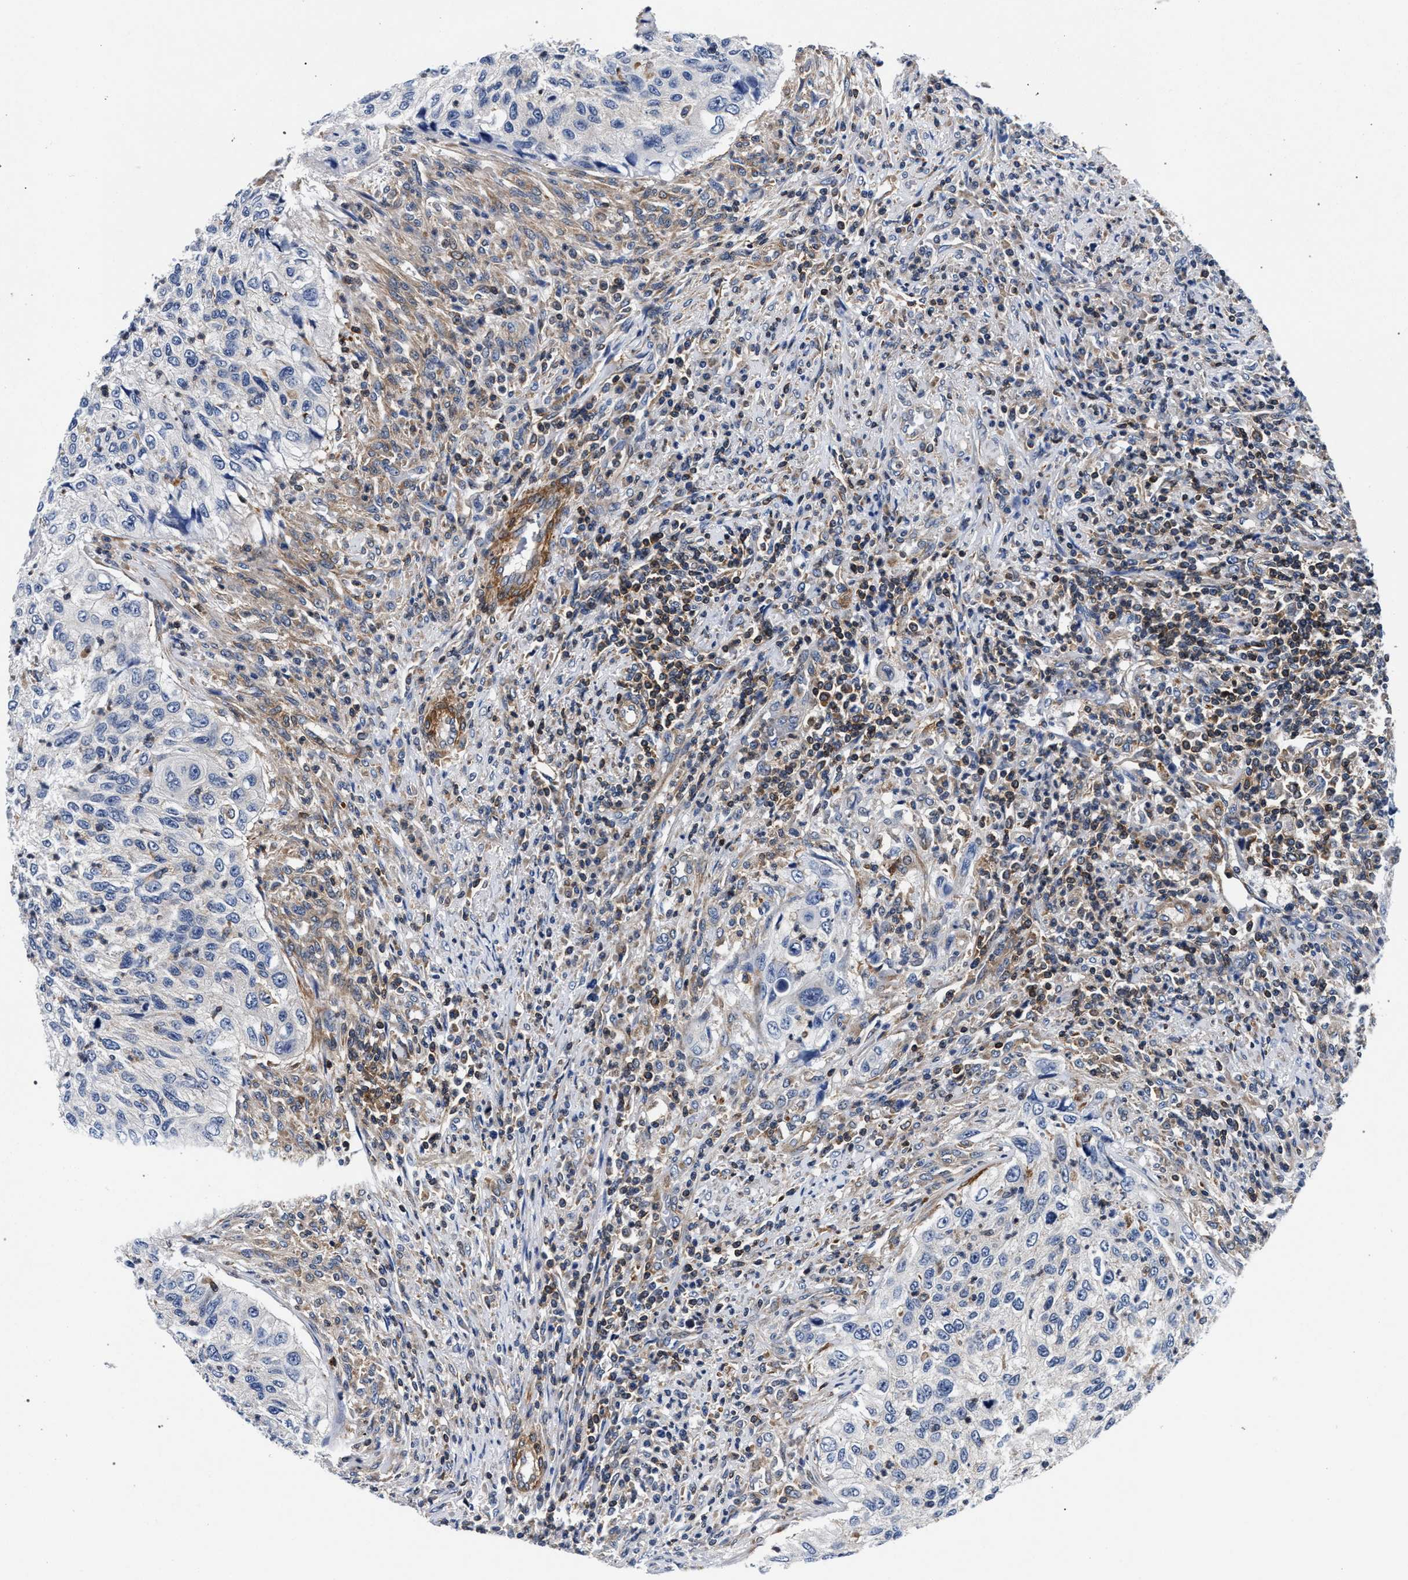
{"staining": {"intensity": "negative", "quantity": "none", "location": "none"}, "tissue": "urothelial cancer", "cell_type": "Tumor cells", "image_type": "cancer", "snomed": [{"axis": "morphology", "description": "Urothelial carcinoma, High grade"}, {"axis": "topography", "description": "Urinary bladder"}], "caption": "Tumor cells show no significant expression in high-grade urothelial carcinoma. Nuclei are stained in blue.", "gene": "LASP1", "patient": {"sex": "female", "age": 60}}